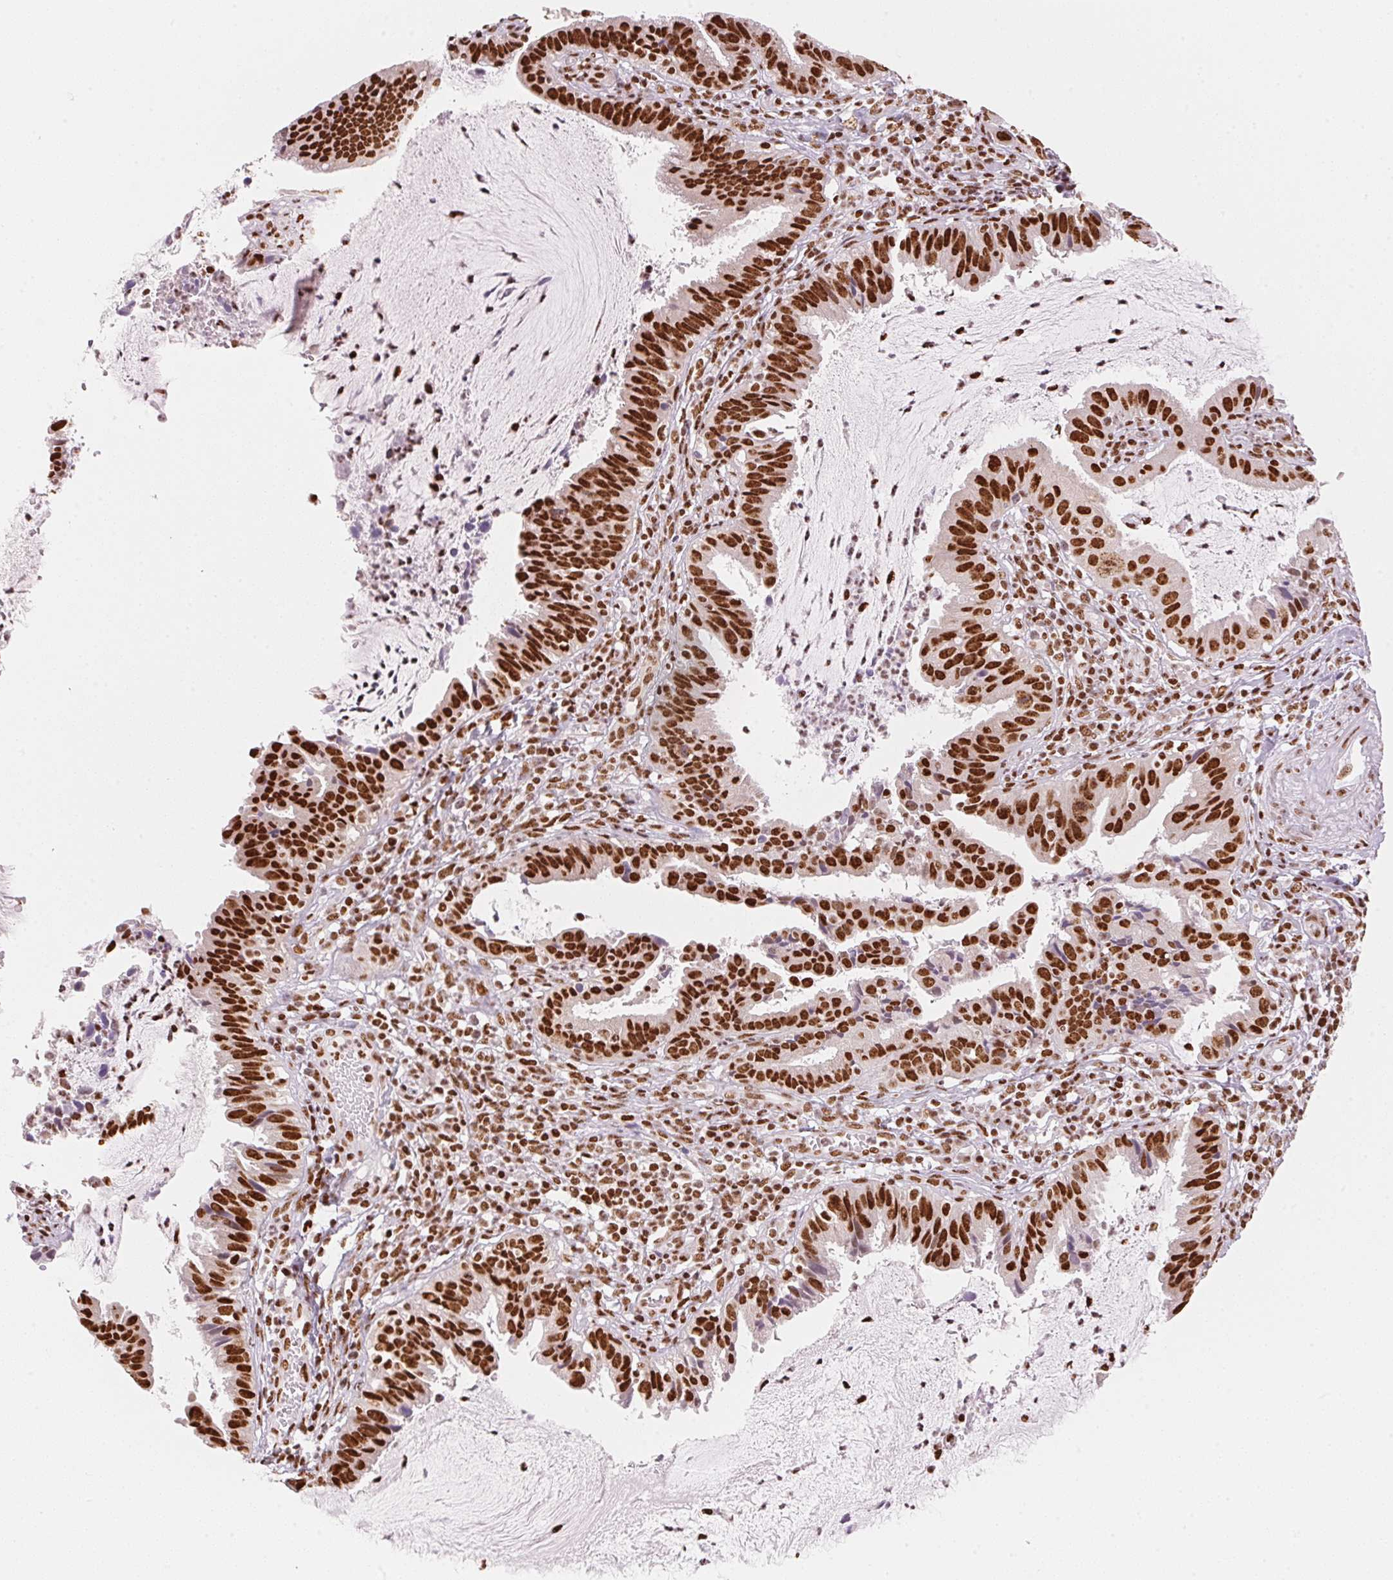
{"staining": {"intensity": "strong", "quantity": ">75%", "location": "nuclear"}, "tissue": "cervical cancer", "cell_type": "Tumor cells", "image_type": "cancer", "snomed": [{"axis": "morphology", "description": "Adenocarcinoma, NOS"}, {"axis": "topography", "description": "Cervix"}], "caption": "A high-resolution micrograph shows immunohistochemistry staining of cervical cancer (adenocarcinoma), which displays strong nuclear staining in approximately >75% of tumor cells.", "gene": "NXF1", "patient": {"sex": "female", "age": 34}}